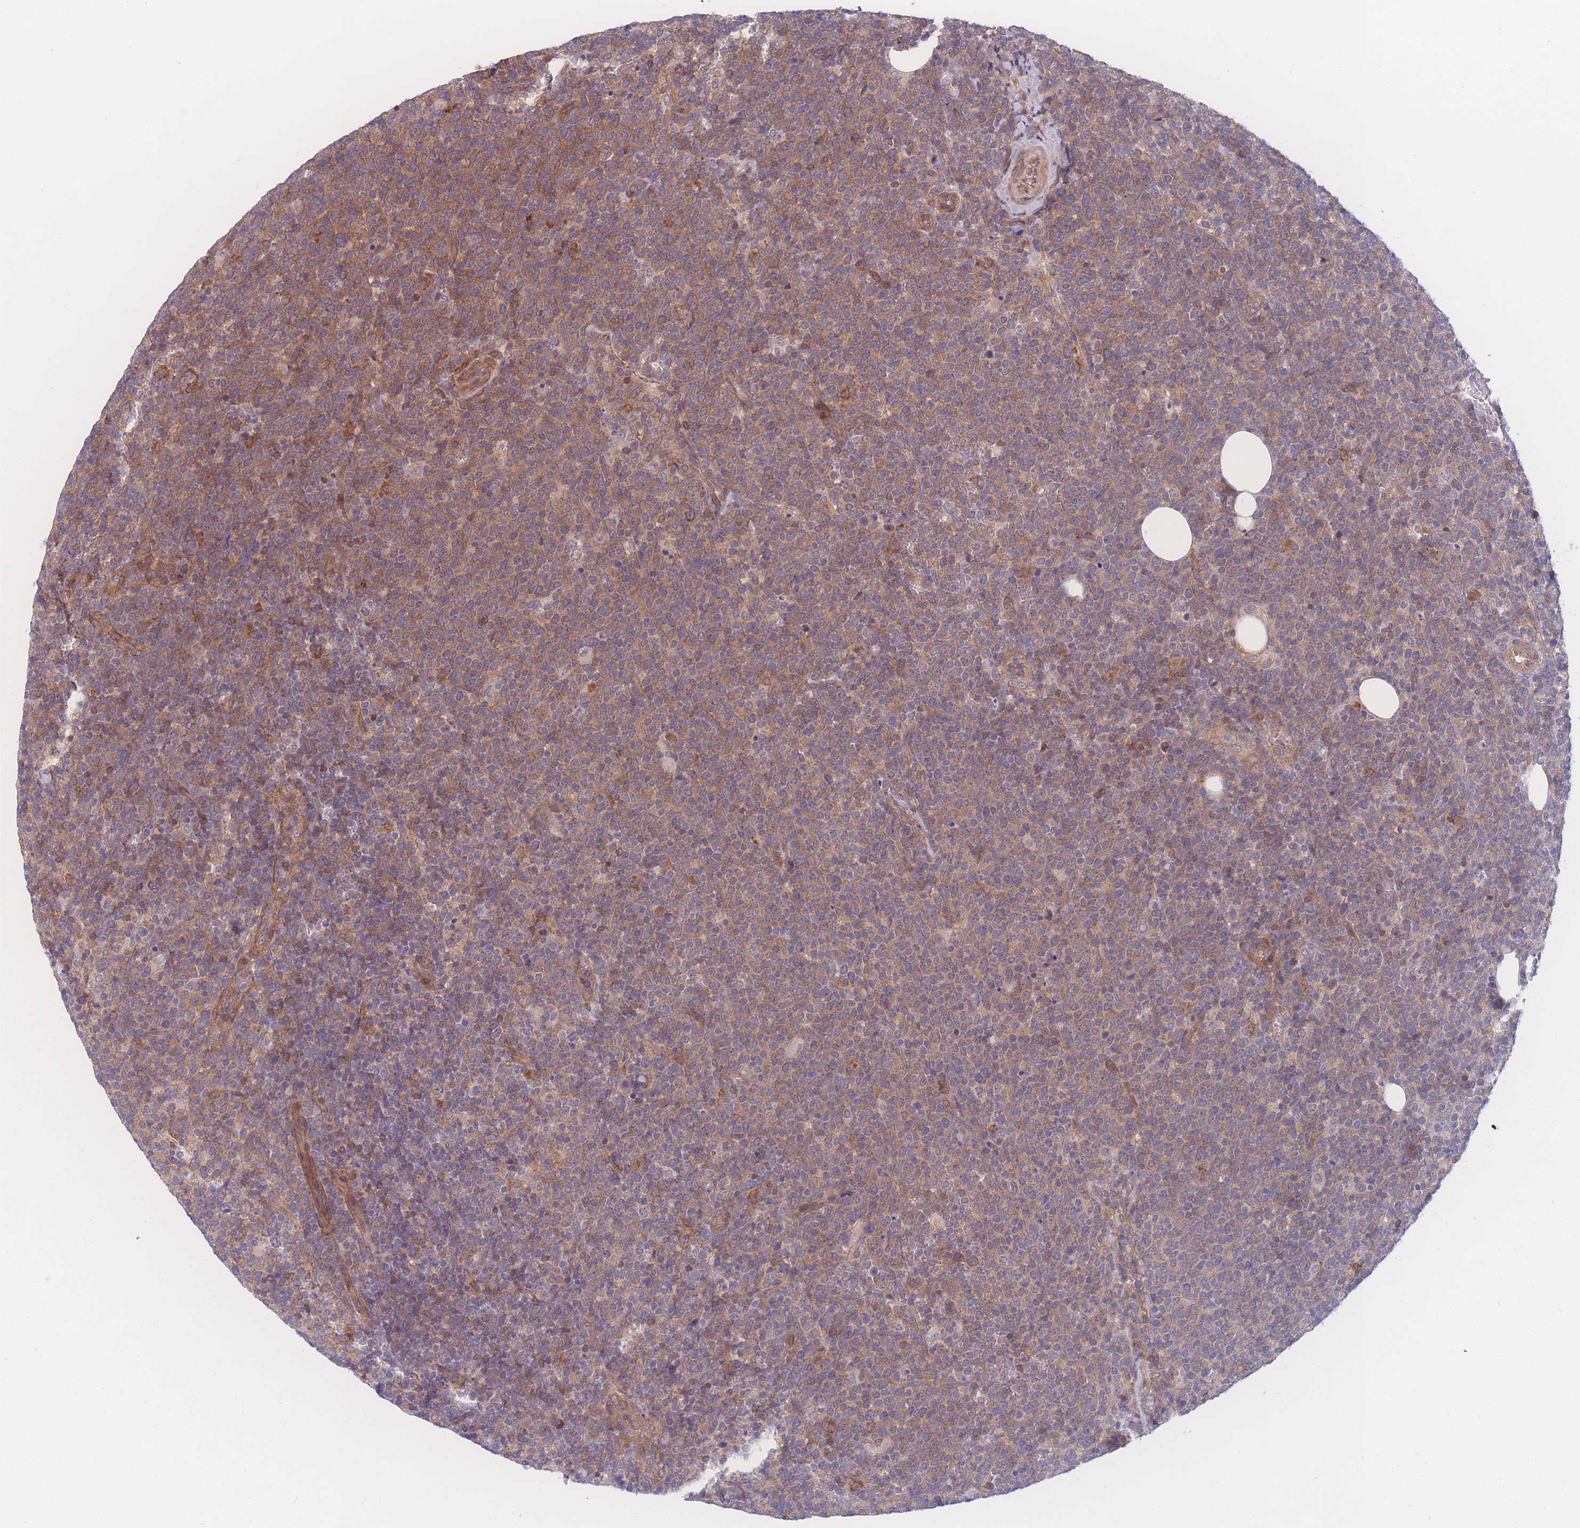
{"staining": {"intensity": "moderate", "quantity": ">75%", "location": "cytoplasmic/membranous"}, "tissue": "lymphoma", "cell_type": "Tumor cells", "image_type": "cancer", "snomed": [{"axis": "morphology", "description": "Malignant lymphoma, non-Hodgkin's type, High grade"}, {"axis": "topography", "description": "Lymph node"}], "caption": "Lymphoma stained with a protein marker shows moderate staining in tumor cells.", "gene": "CFAP97", "patient": {"sex": "male", "age": 61}}